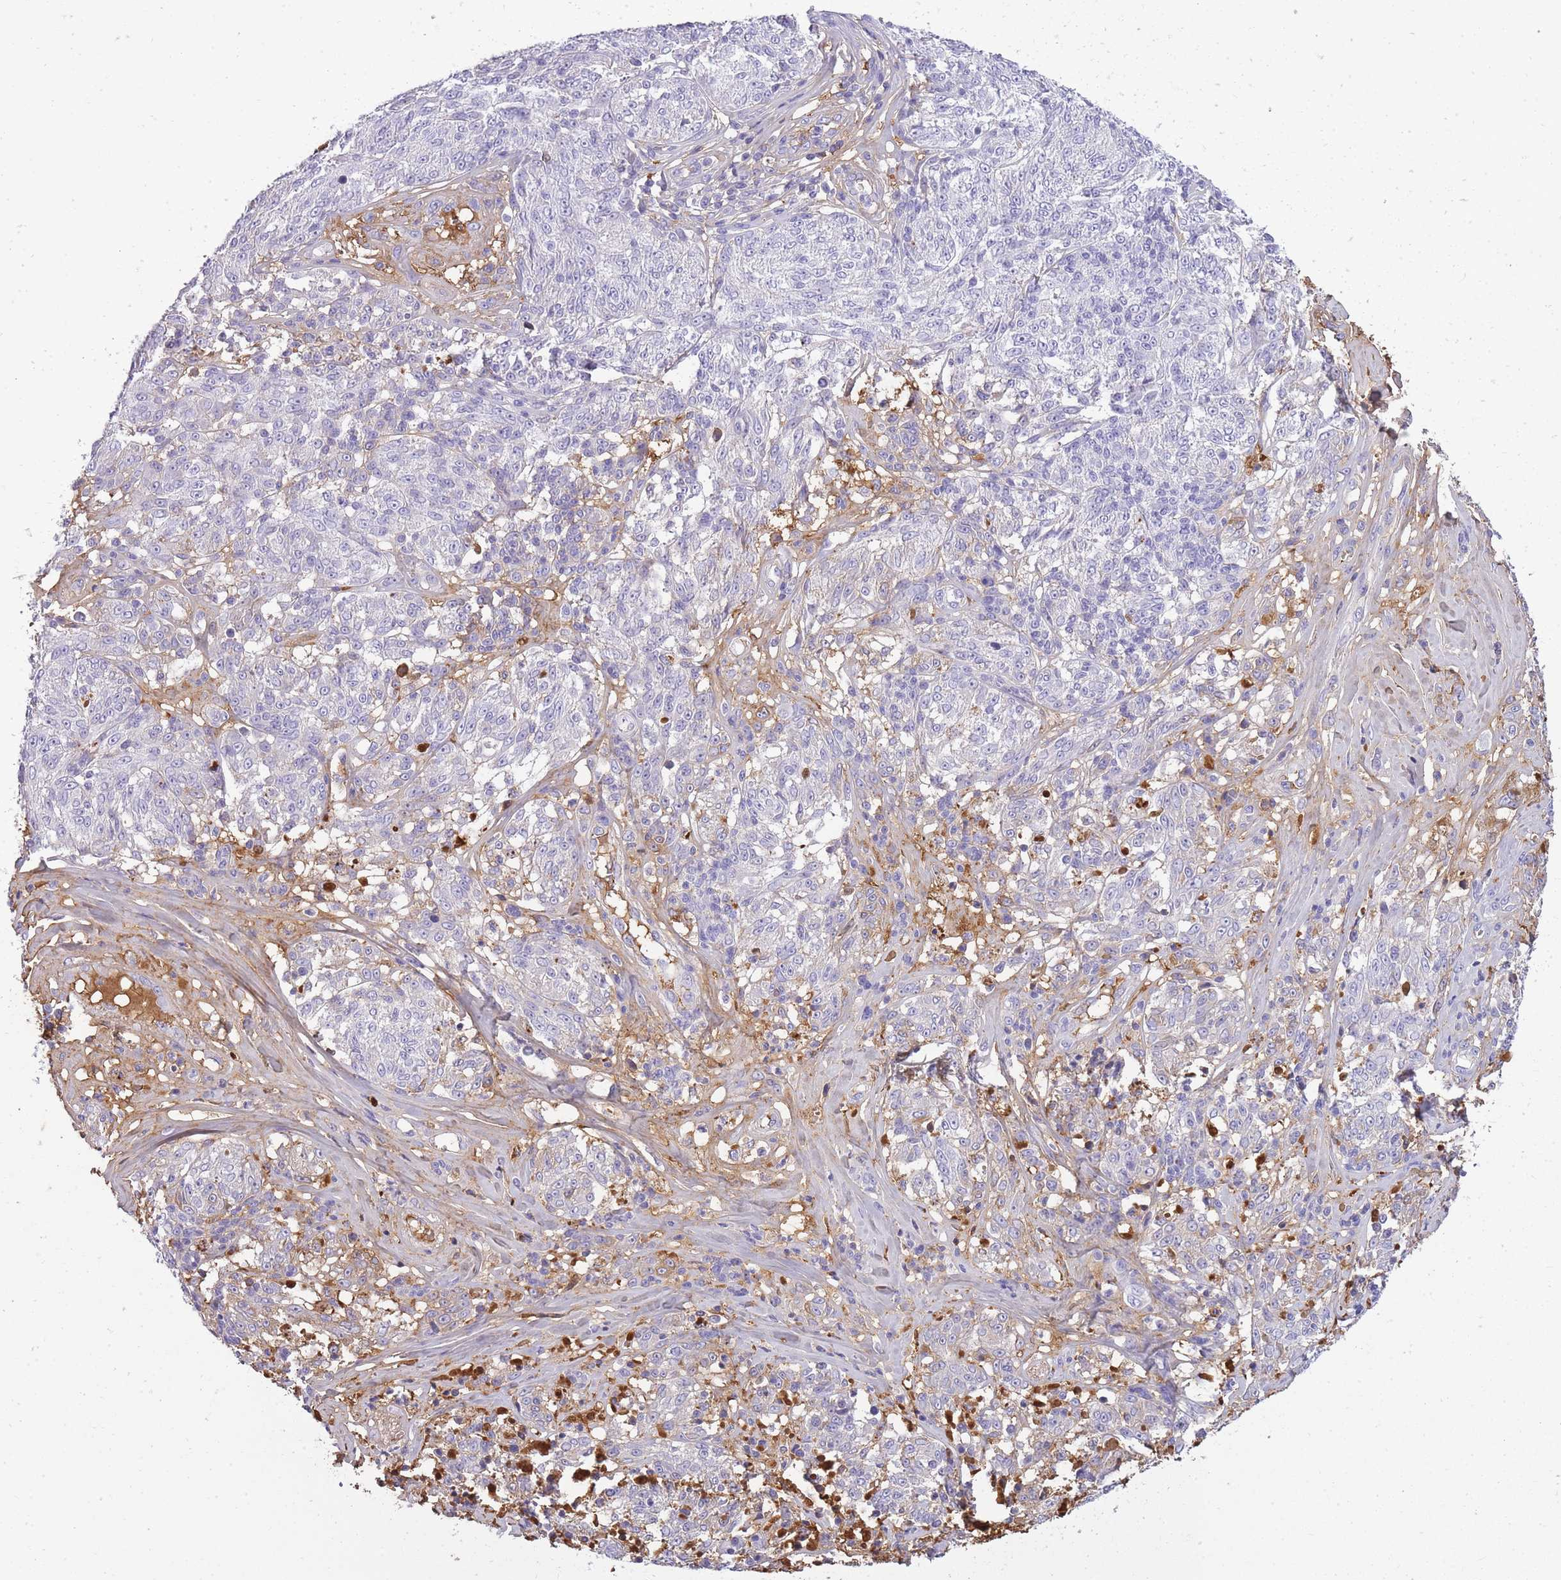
{"staining": {"intensity": "negative", "quantity": "none", "location": "none"}, "tissue": "melanoma", "cell_type": "Tumor cells", "image_type": "cancer", "snomed": [{"axis": "morphology", "description": "Malignant melanoma, NOS"}, {"axis": "topography", "description": "Skin"}], "caption": "This is an immunohistochemistry micrograph of malignant melanoma. There is no expression in tumor cells.", "gene": "IGKV1D-42", "patient": {"sex": "female", "age": 63}}